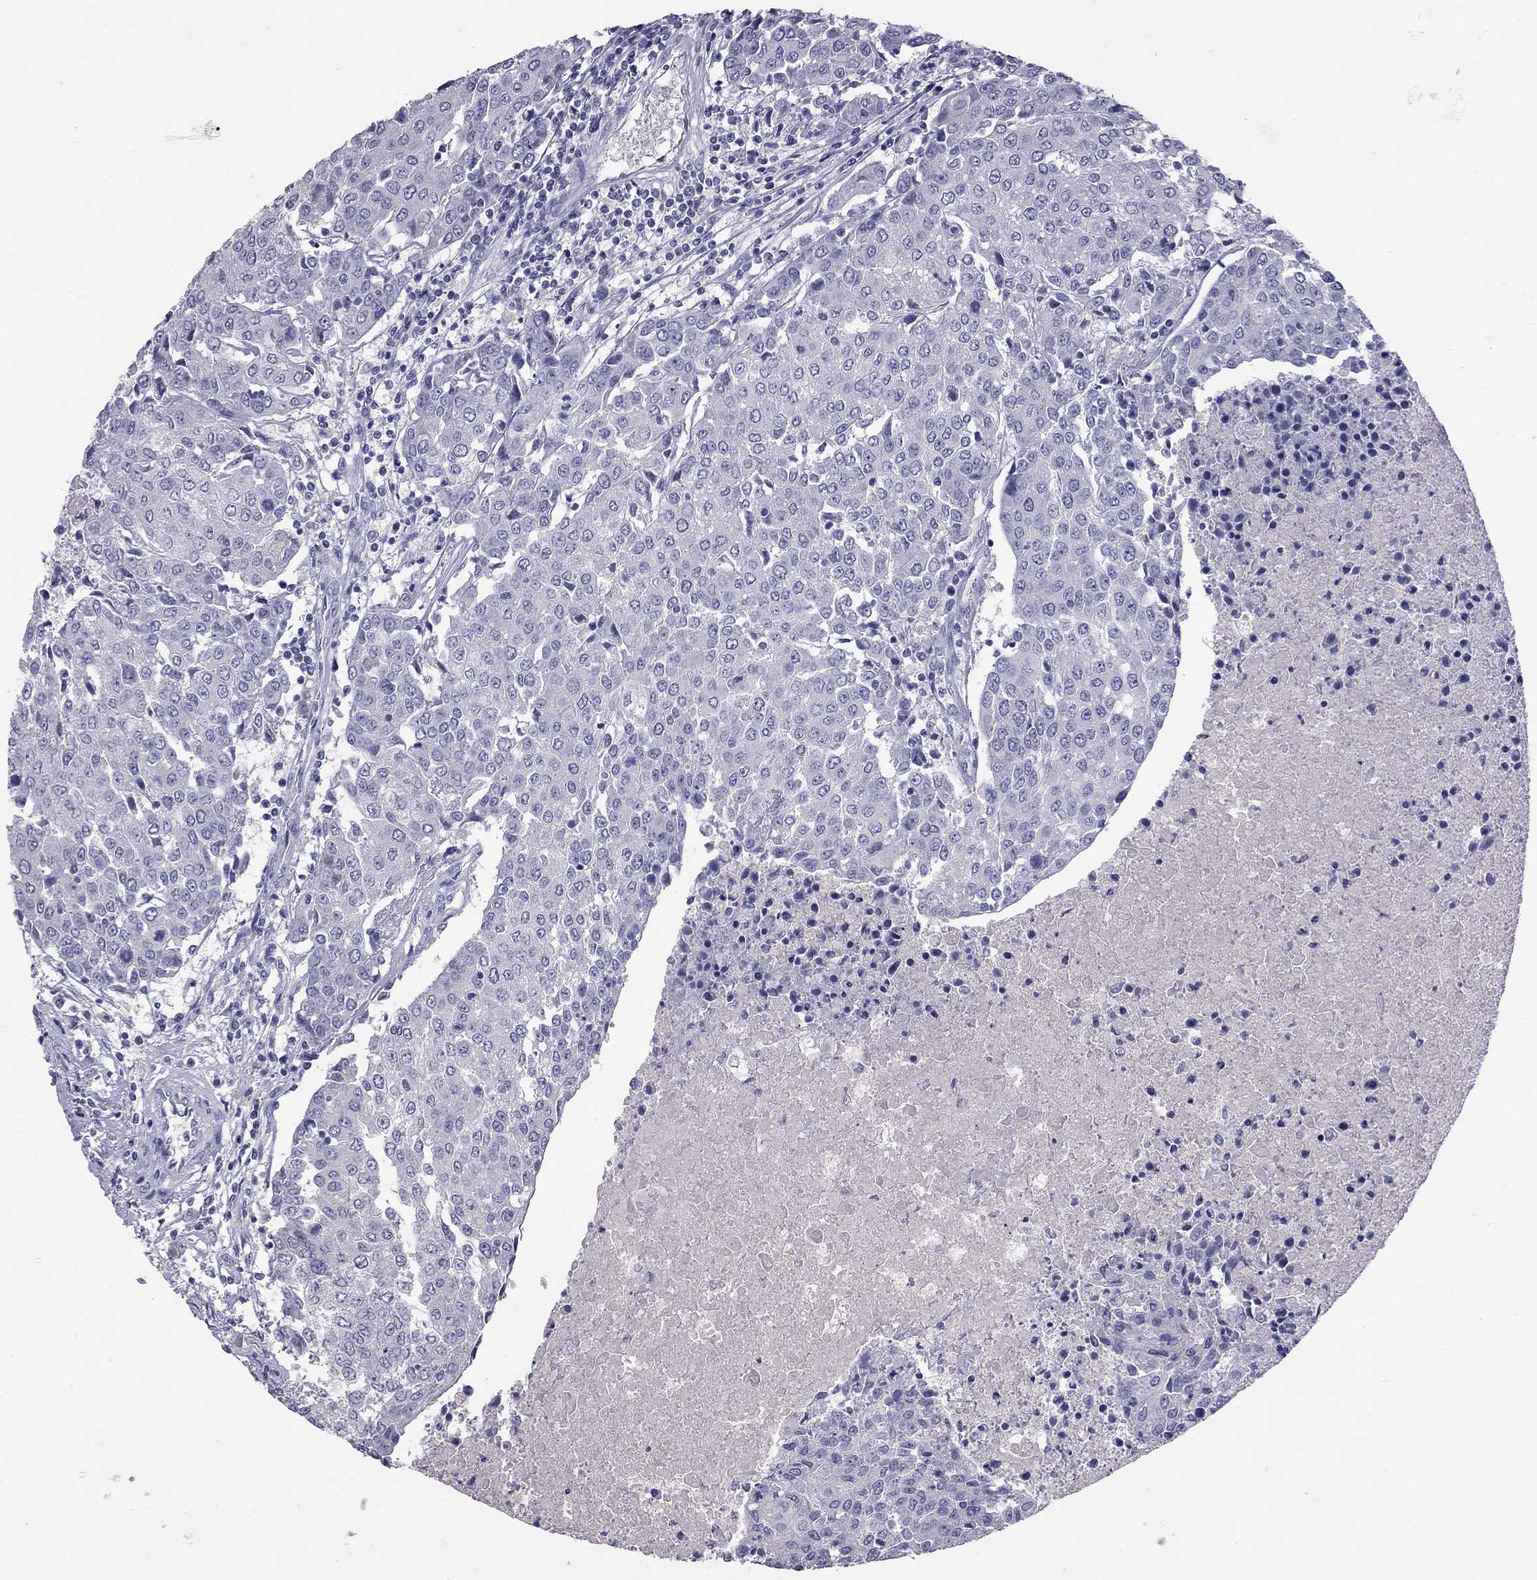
{"staining": {"intensity": "negative", "quantity": "none", "location": "none"}, "tissue": "urothelial cancer", "cell_type": "Tumor cells", "image_type": "cancer", "snomed": [{"axis": "morphology", "description": "Urothelial carcinoma, High grade"}, {"axis": "topography", "description": "Urinary bladder"}], "caption": "High power microscopy histopathology image of an immunohistochemistry (IHC) image of urothelial carcinoma (high-grade), revealing no significant staining in tumor cells.", "gene": "CFAP91", "patient": {"sex": "female", "age": 85}}